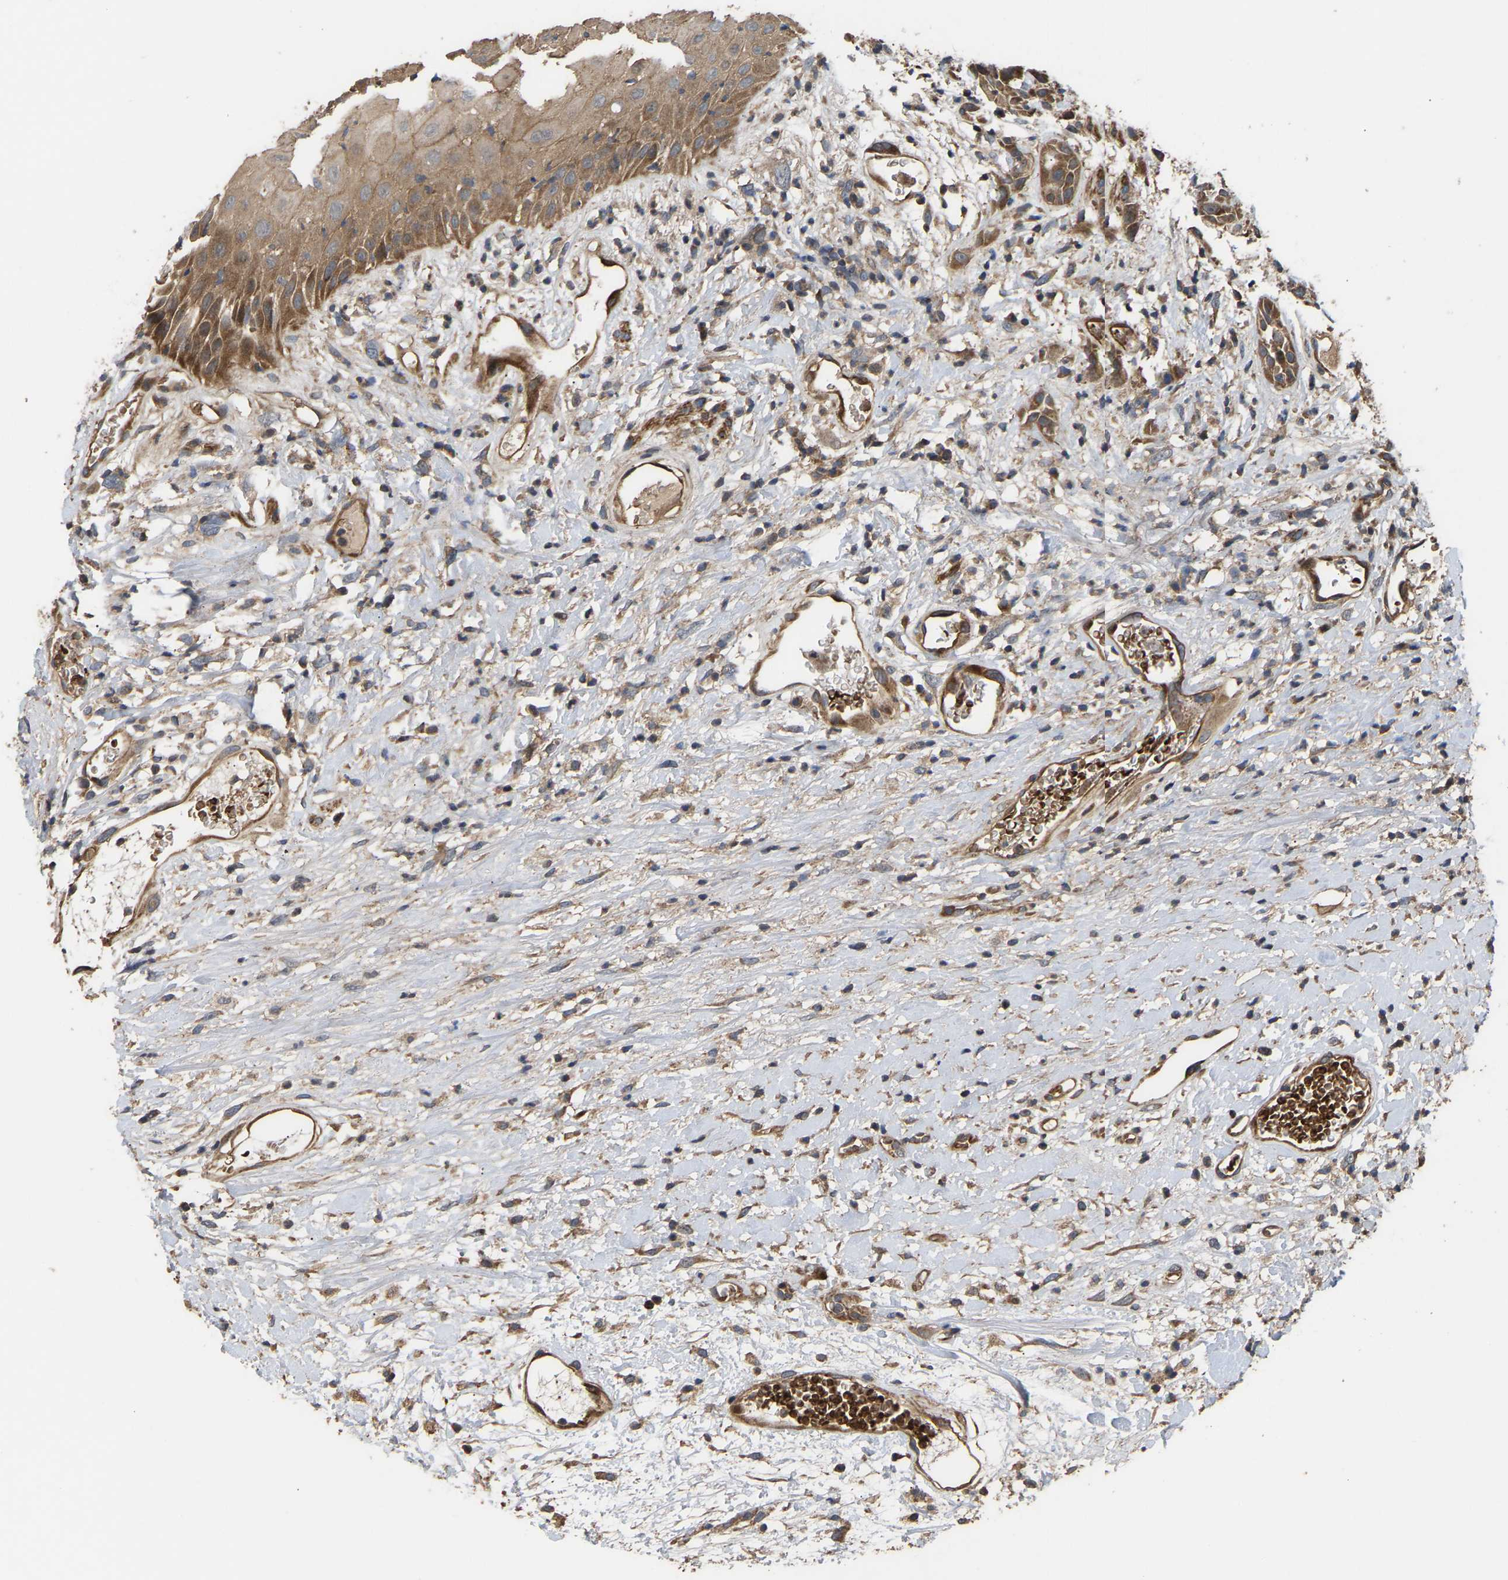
{"staining": {"intensity": "moderate", "quantity": ">75%", "location": "cytoplasmic/membranous"}, "tissue": "head and neck cancer", "cell_type": "Tumor cells", "image_type": "cancer", "snomed": [{"axis": "morphology", "description": "Normal tissue, NOS"}, {"axis": "morphology", "description": "Squamous cell carcinoma, NOS"}, {"axis": "topography", "description": "Cartilage tissue"}, {"axis": "topography", "description": "Head-Neck"}], "caption": "IHC of head and neck squamous cell carcinoma shows medium levels of moderate cytoplasmic/membranous positivity in approximately >75% of tumor cells. (DAB (3,3'-diaminobenzidine) IHC, brown staining for protein, blue staining for nuclei).", "gene": "STAU1", "patient": {"sex": "male", "age": 62}}